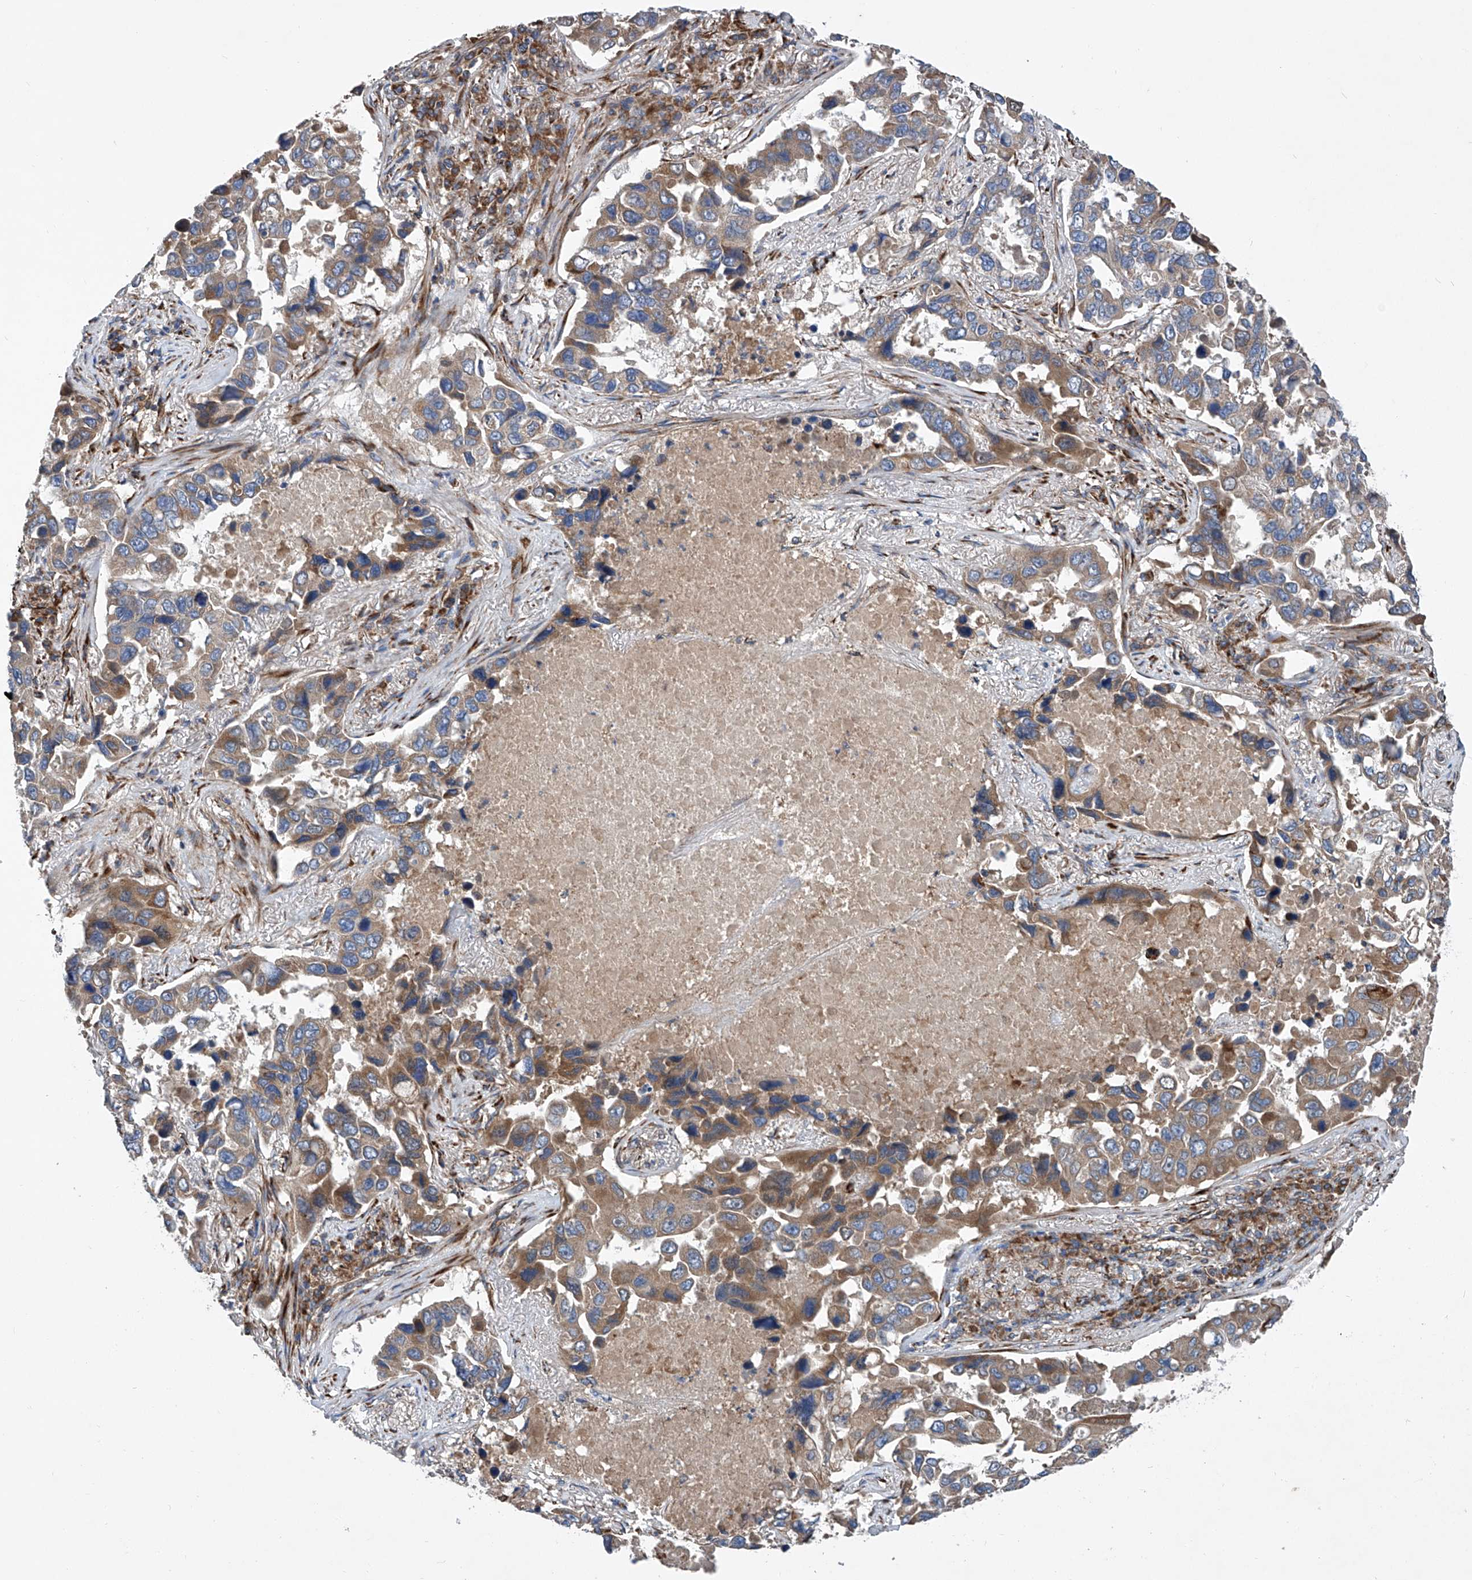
{"staining": {"intensity": "moderate", "quantity": ">75%", "location": "cytoplasmic/membranous"}, "tissue": "lung cancer", "cell_type": "Tumor cells", "image_type": "cancer", "snomed": [{"axis": "morphology", "description": "Adenocarcinoma, NOS"}, {"axis": "topography", "description": "Lung"}], "caption": "This histopathology image shows immunohistochemistry (IHC) staining of lung adenocarcinoma, with medium moderate cytoplasmic/membranous staining in about >75% of tumor cells.", "gene": "ASCC3", "patient": {"sex": "male", "age": 64}}